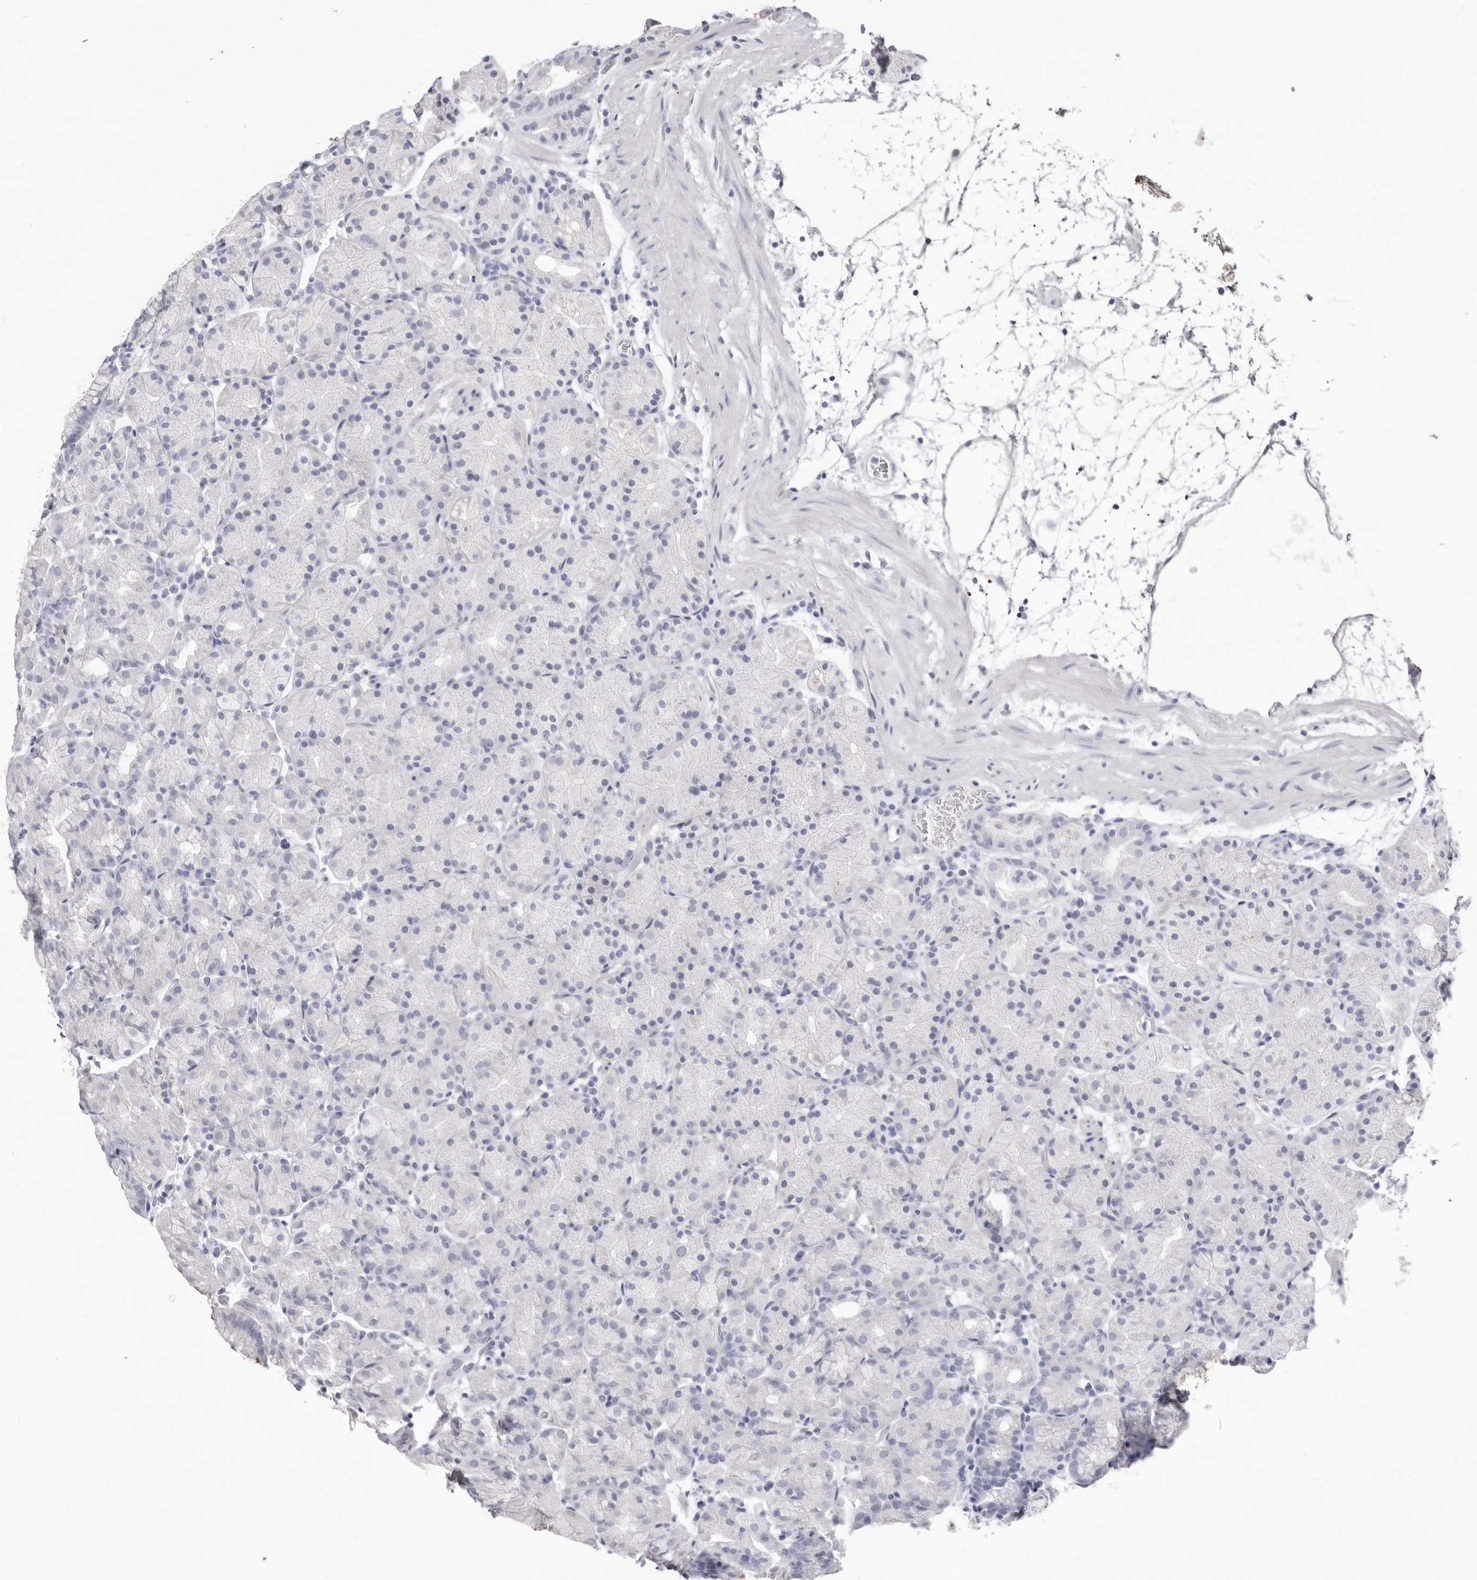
{"staining": {"intensity": "negative", "quantity": "none", "location": "none"}, "tissue": "stomach", "cell_type": "Glandular cells", "image_type": "normal", "snomed": [{"axis": "morphology", "description": "Normal tissue, NOS"}, {"axis": "topography", "description": "Stomach, upper"}], "caption": "An IHC image of normal stomach is shown. There is no staining in glandular cells of stomach. (Stains: DAB (3,3'-diaminobenzidine) IHC with hematoxylin counter stain, Microscopy: brightfield microscopy at high magnification).", "gene": "LPO", "patient": {"sex": "male", "age": 48}}